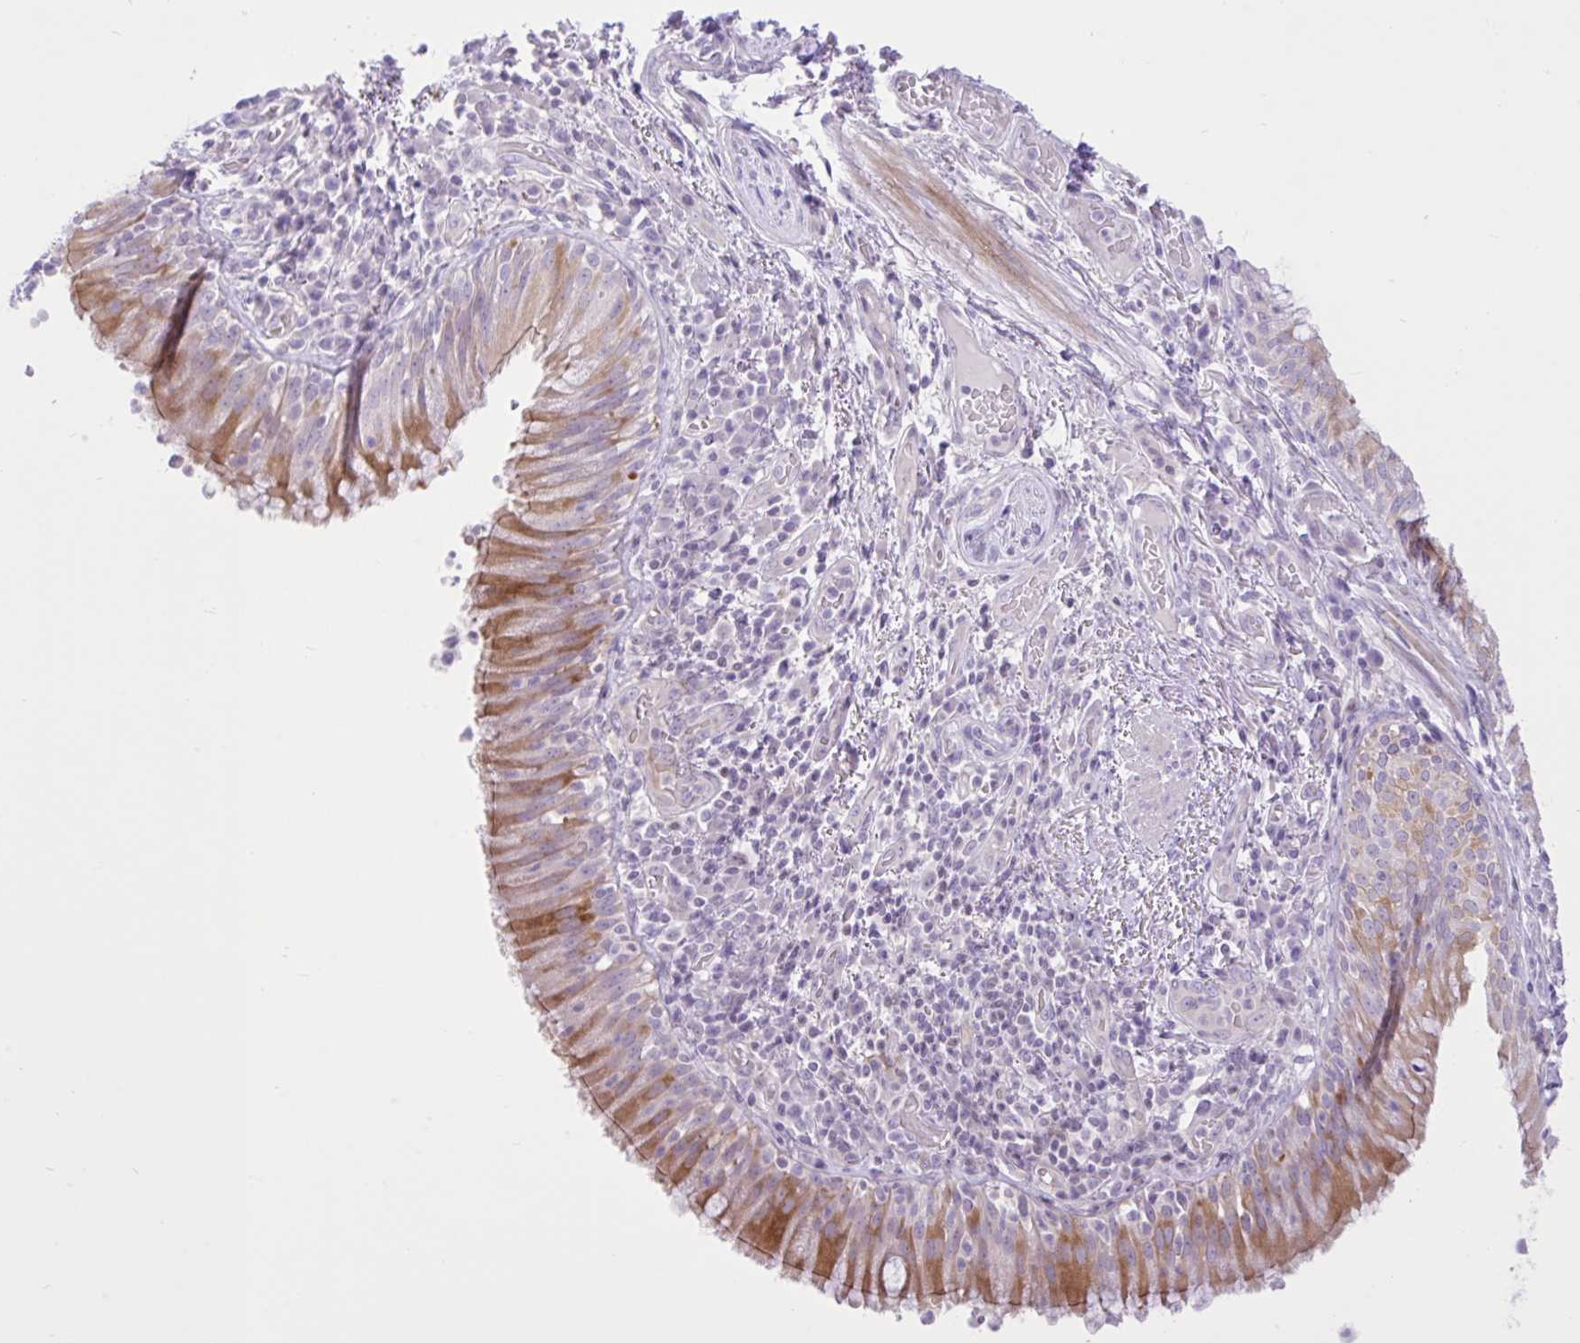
{"staining": {"intensity": "moderate", "quantity": "25%-75%", "location": "cytoplasmic/membranous"}, "tissue": "bronchus", "cell_type": "Respiratory epithelial cells", "image_type": "normal", "snomed": [{"axis": "morphology", "description": "Normal tissue, NOS"}, {"axis": "topography", "description": "Cartilage tissue"}, {"axis": "topography", "description": "Bronchus"}], "caption": "Human bronchus stained for a protein (brown) shows moderate cytoplasmic/membranous positive expression in approximately 25%-75% of respiratory epithelial cells.", "gene": "ZNF101", "patient": {"sex": "male", "age": 56}}